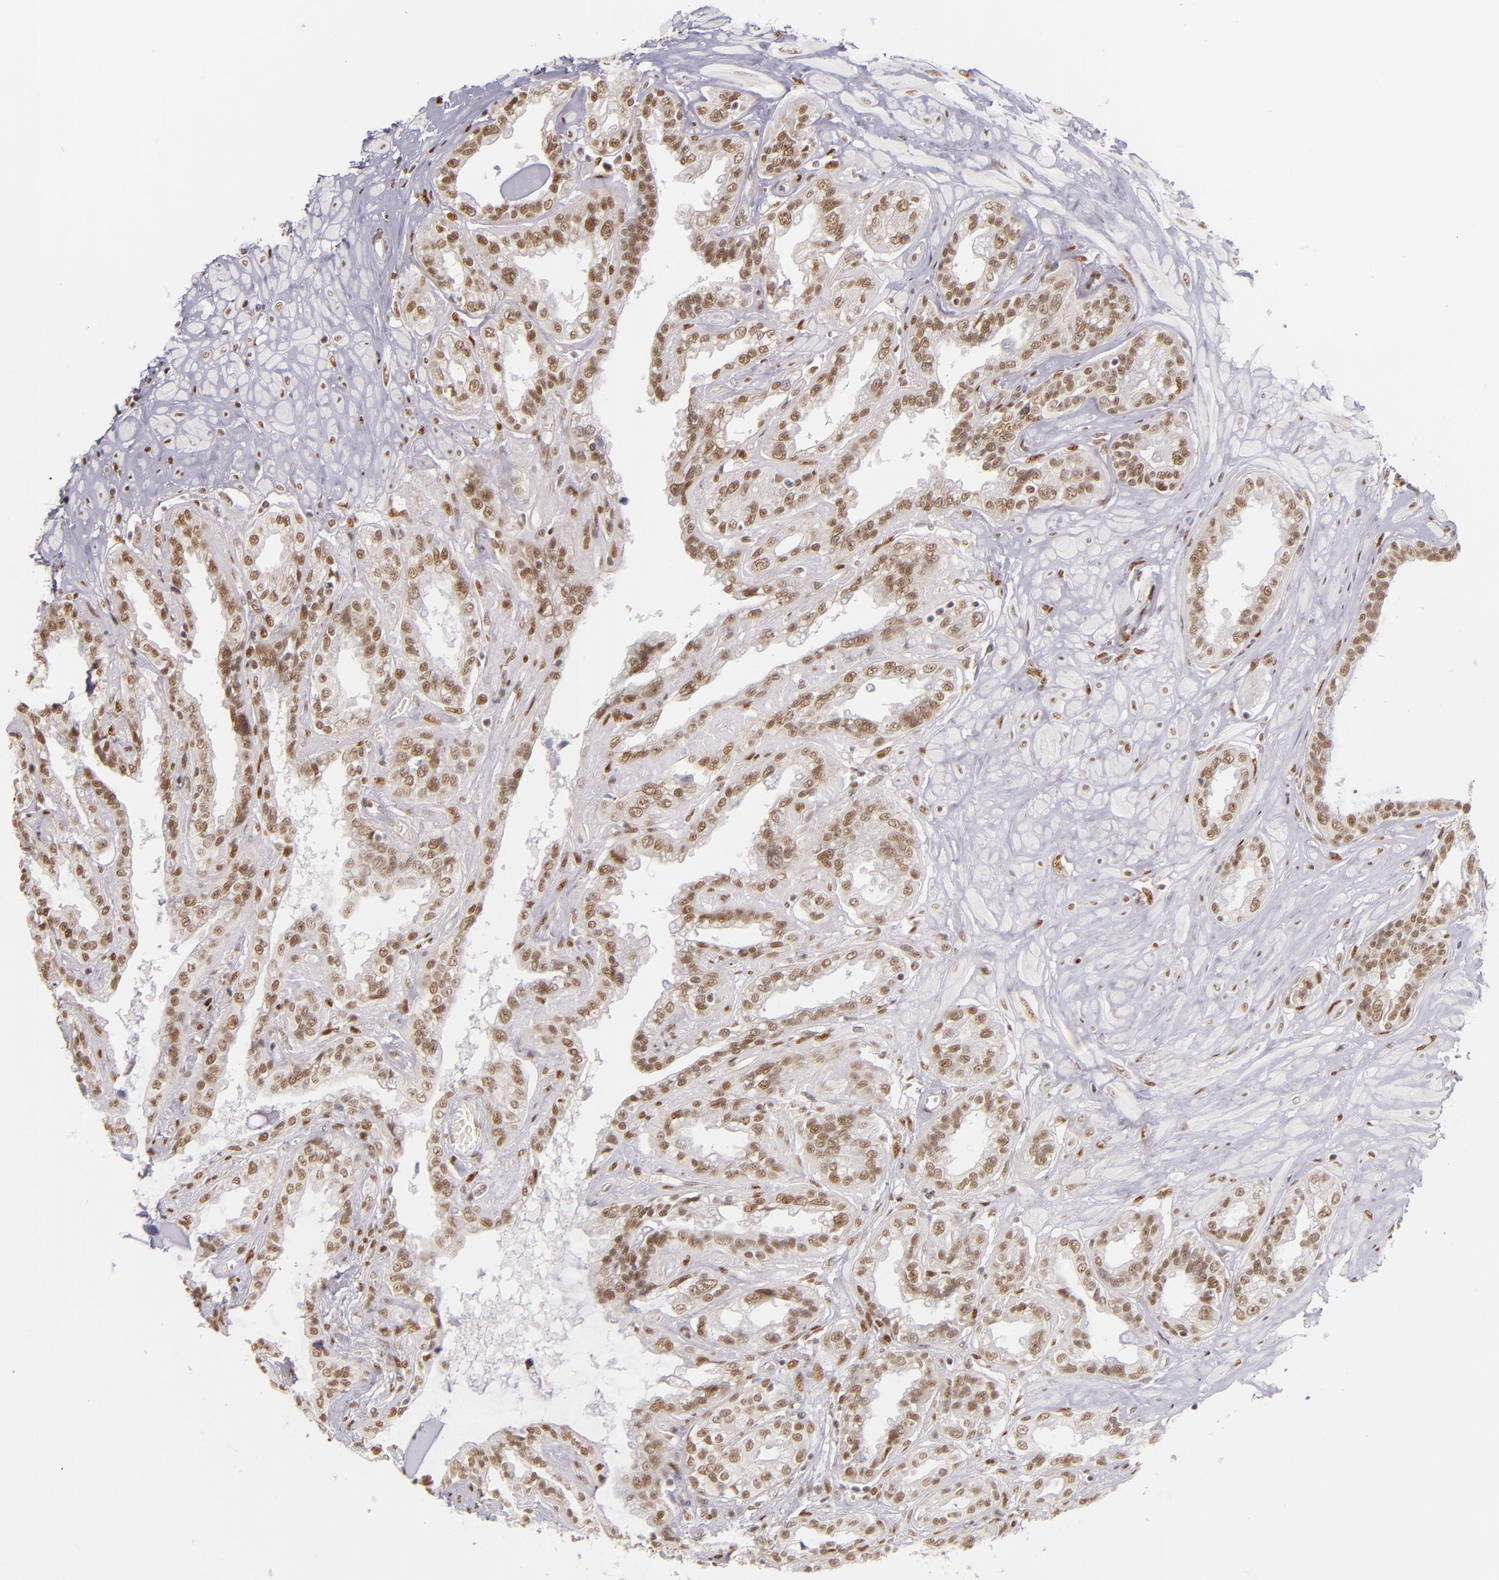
{"staining": {"intensity": "moderate", "quantity": ">75%", "location": "nuclear"}, "tissue": "seminal vesicle", "cell_type": "Glandular cells", "image_type": "normal", "snomed": [{"axis": "morphology", "description": "Normal tissue, NOS"}, {"axis": "morphology", "description": "Inflammation, NOS"}, {"axis": "topography", "description": "Urinary bladder"}, {"axis": "topography", "description": "Prostate"}, {"axis": "topography", "description": "Seminal veicle"}], "caption": "High-power microscopy captured an IHC photomicrograph of benign seminal vesicle, revealing moderate nuclear staining in approximately >75% of glandular cells. (DAB = brown stain, brightfield microscopy at high magnification).", "gene": "NCOR2", "patient": {"sex": "male", "age": 82}}